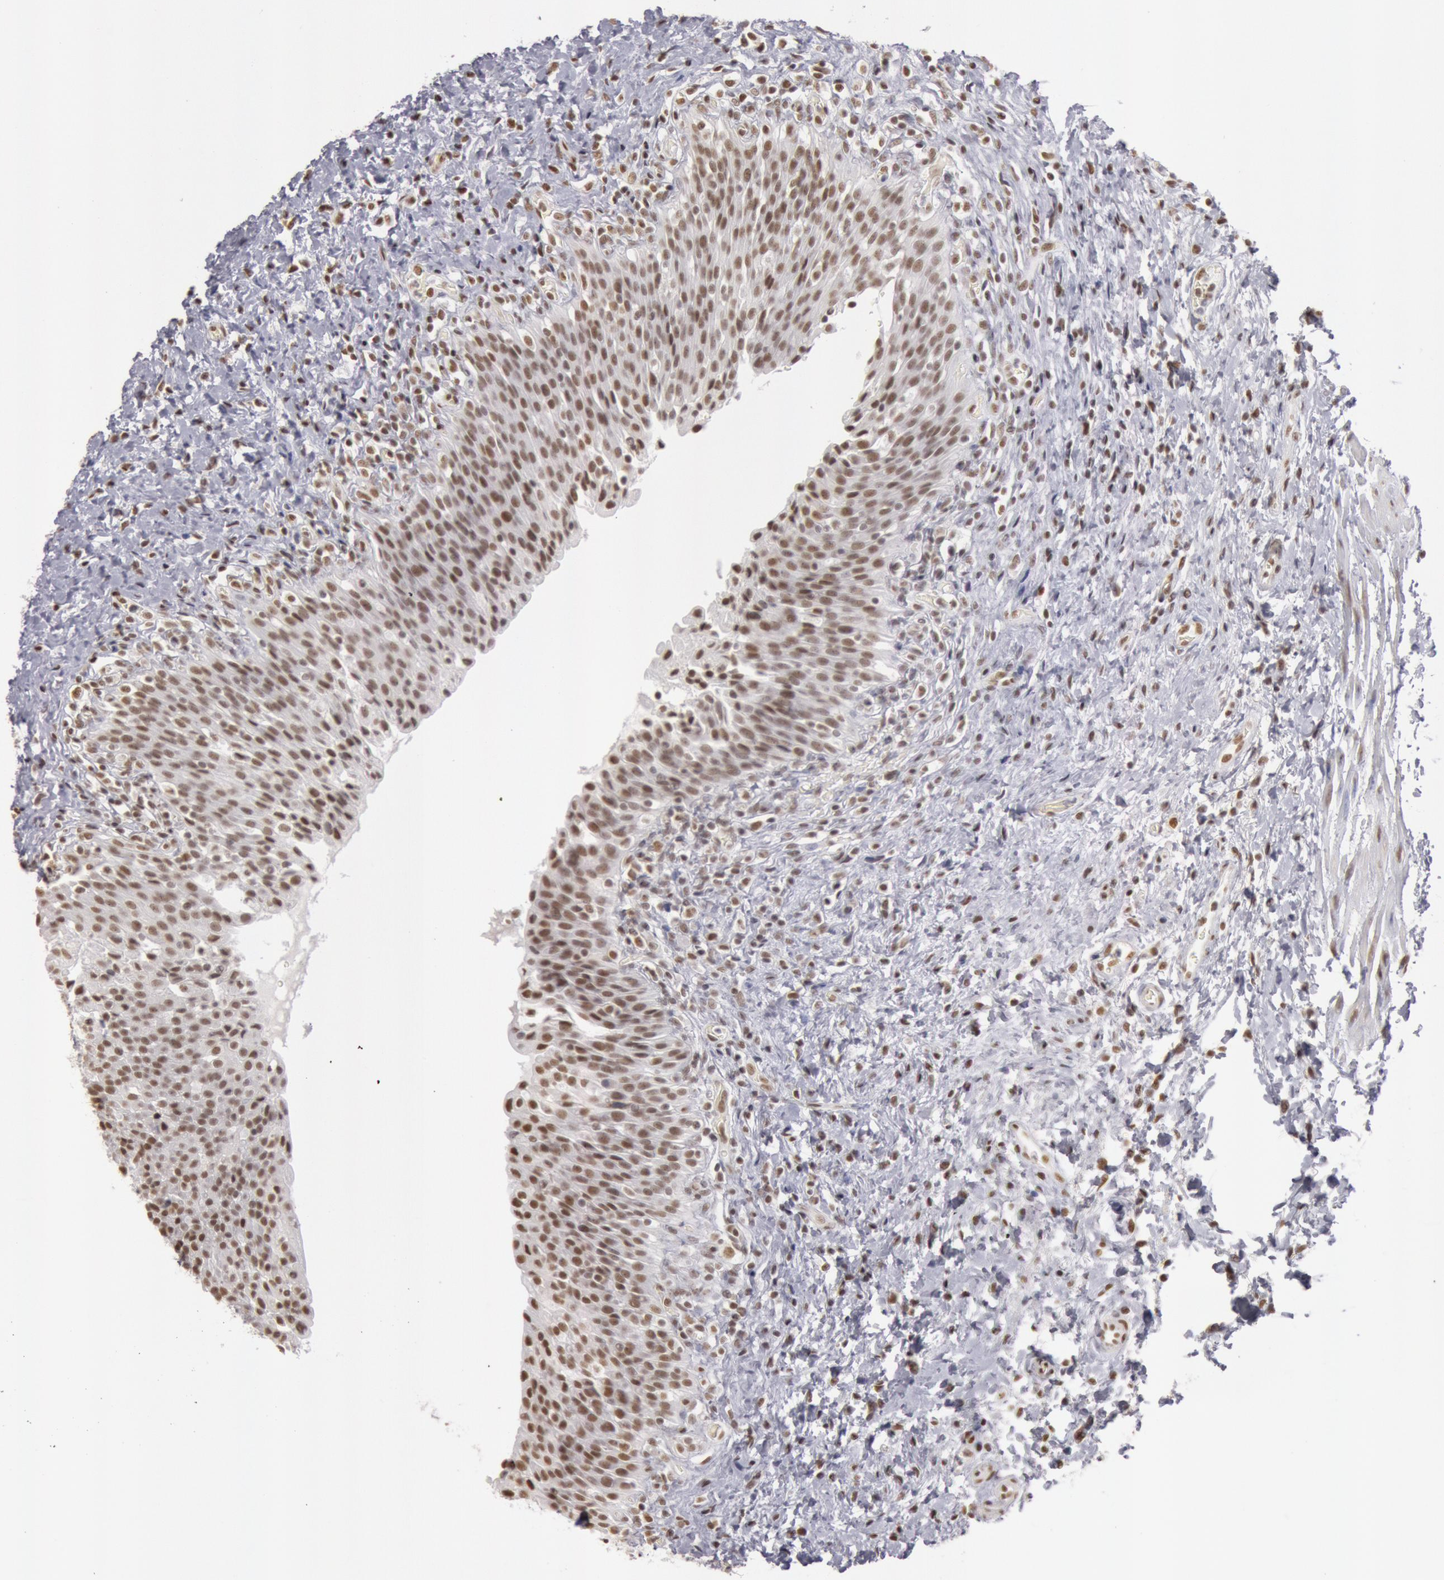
{"staining": {"intensity": "moderate", "quantity": ">75%", "location": "nuclear"}, "tissue": "urinary bladder", "cell_type": "Urothelial cells", "image_type": "normal", "snomed": [{"axis": "morphology", "description": "Normal tissue, NOS"}, {"axis": "topography", "description": "Urinary bladder"}], "caption": "Immunohistochemical staining of normal human urinary bladder reveals moderate nuclear protein staining in approximately >75% of urothelial cells.", "gene": "ESS2", "patient": {"sex": "male", "age": 51}}